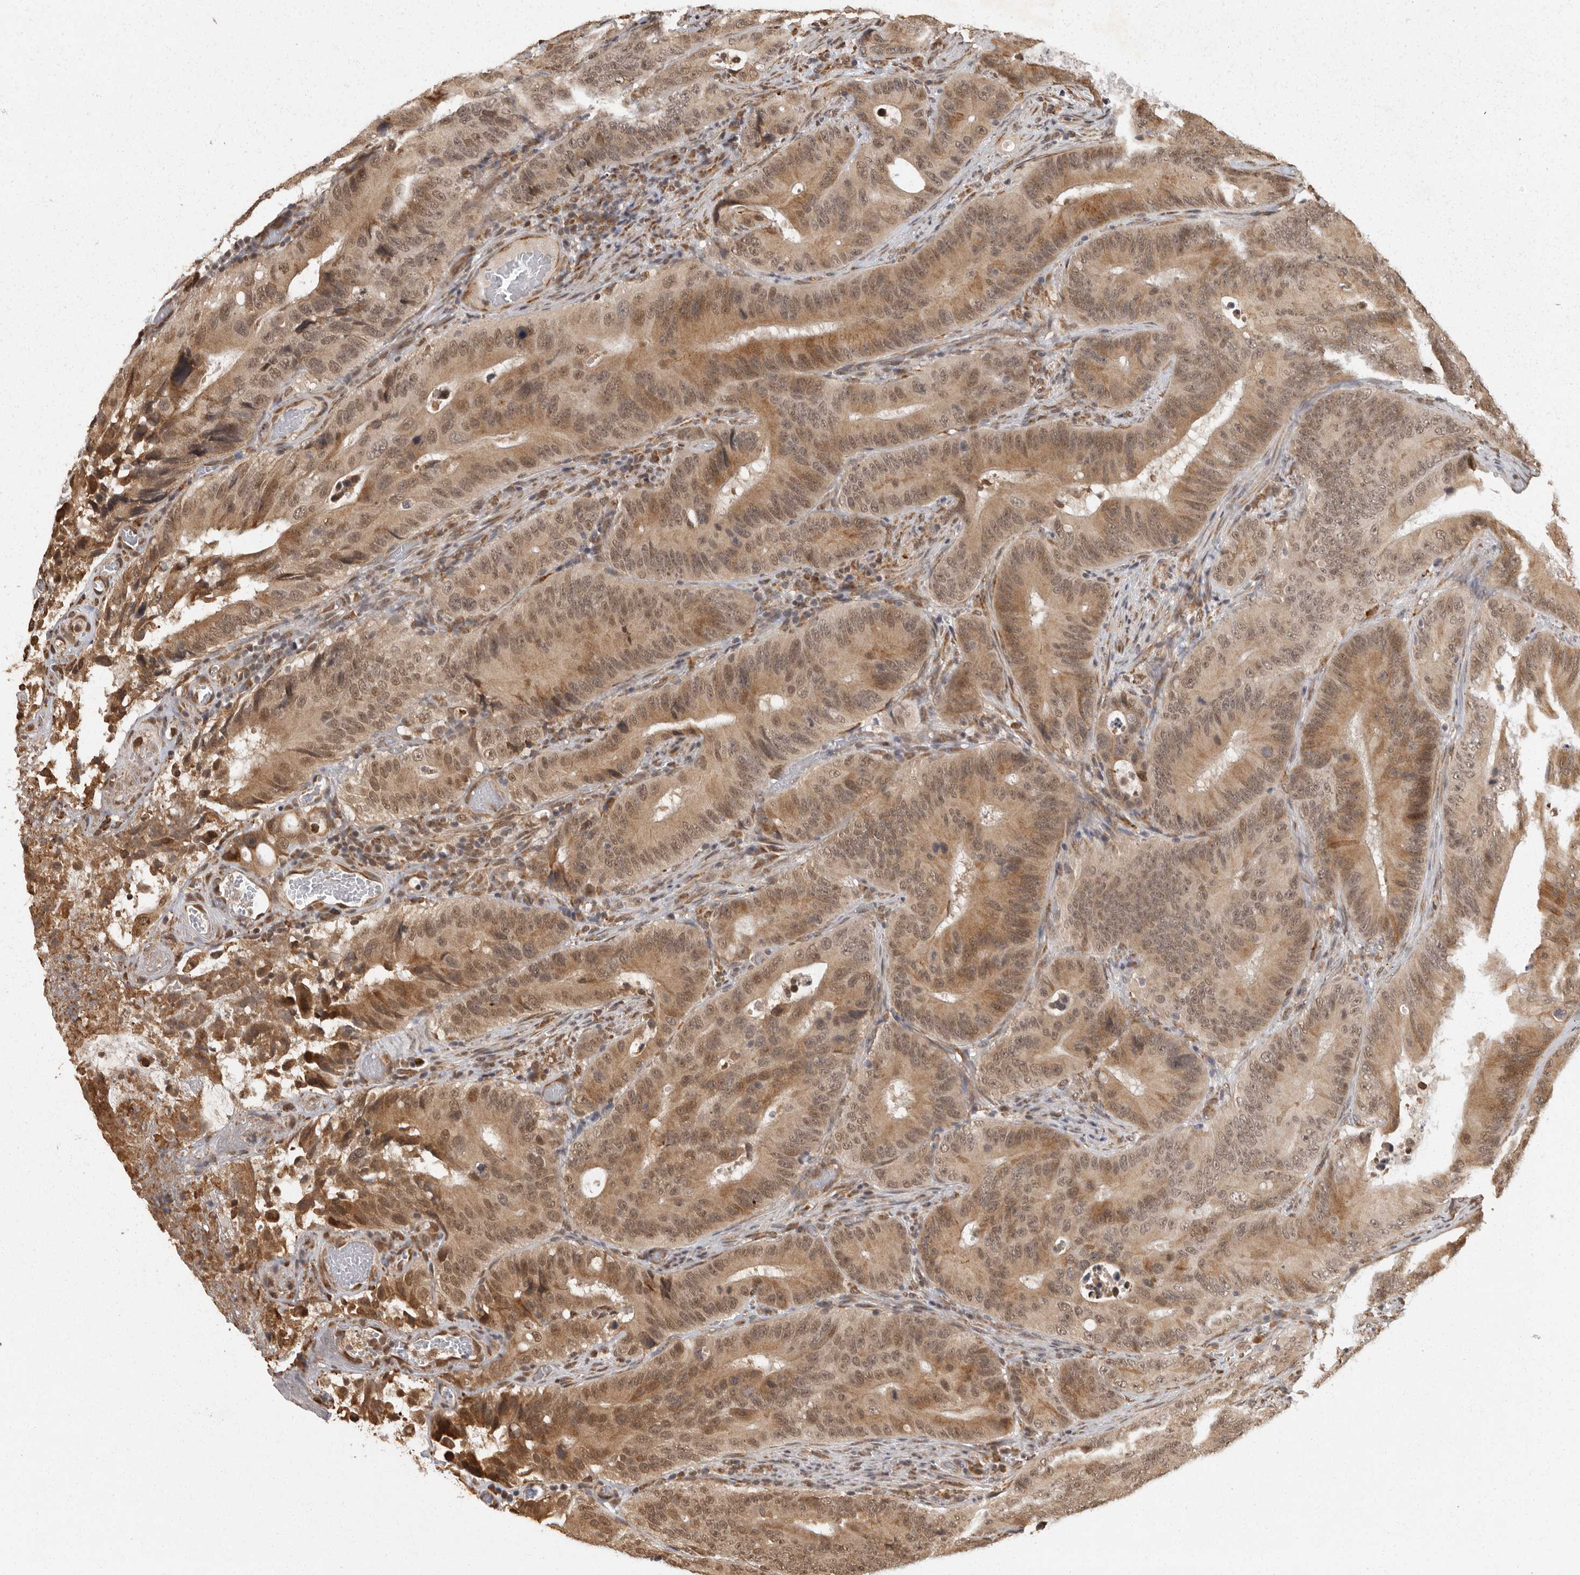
{"staining": {"intensity": "moderate", "quantity": ">75%", "location": "cytoplasmic/membranous,nuclear"}, "tissue": "colorectal cancer", "cell_type": "Tumor cells", "image_type": "cancer", "snomed": [{"axis": "morphology", "description": "Adenocarcinoma, NOS"}, {"axis": "topography", "description": "Colon"}], "caption": "Colorectal cancer stained with IHC shows moderate cytoplasmic/membranous and nuclear staining in about >75% of tumor cells.", "gene": "ZNF83", "patient": {"sex": "male", "age": 83}}